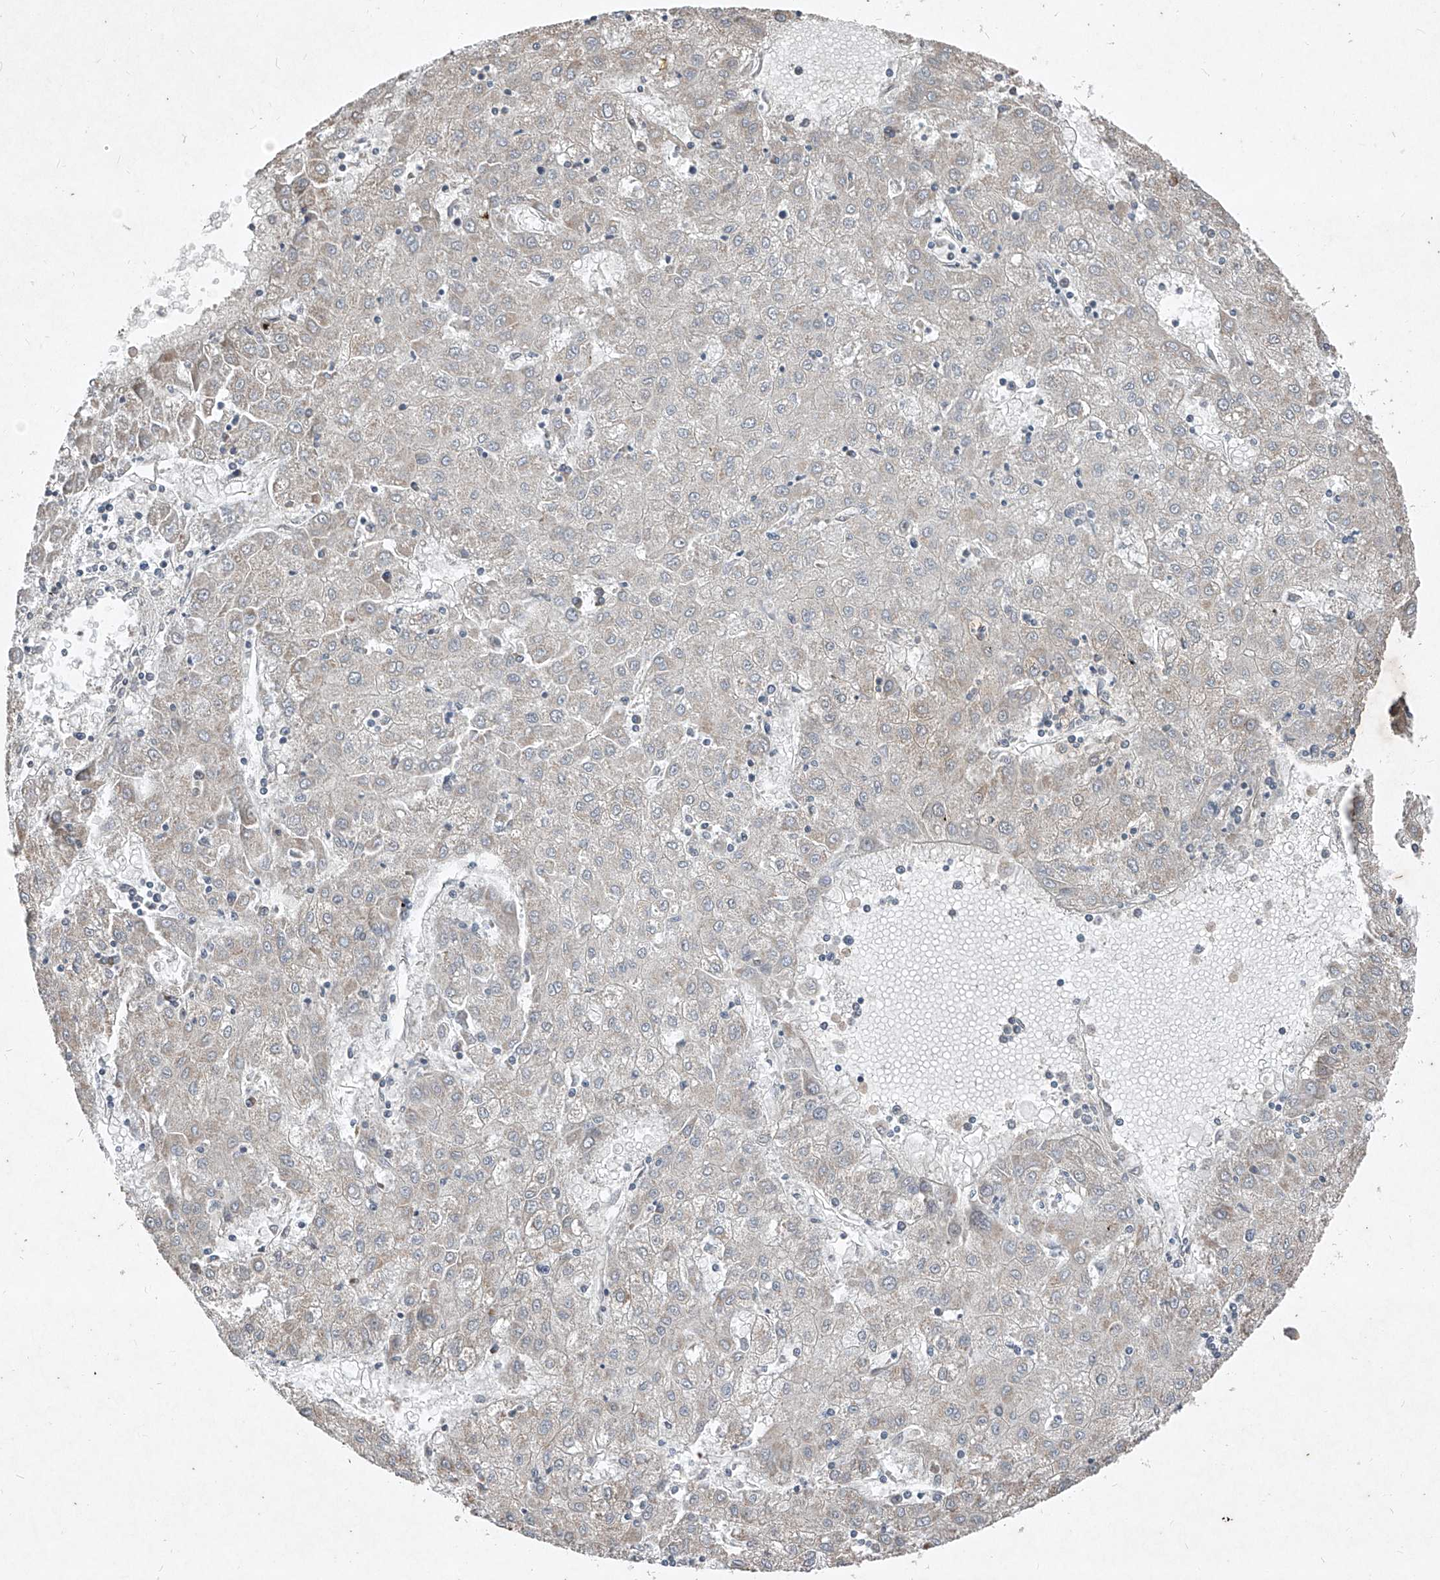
{"staining": {"intensity": "negative", "quantity": "none", "location": "none"}, "tissue": "liver cancer", "cell_type": "Tumor cells", "image_type": "cancer", "snomed": [{"axis": "morphology", "description": "Carcinoma, Hepatocellular, NOS"}, {"axis": "topography", "description": "Liver"}], "caption": "Tumor cells show no significant staining in liver cancer.", "gene": "ABCD3", "patient": {"sex": "male", "age": 72}}